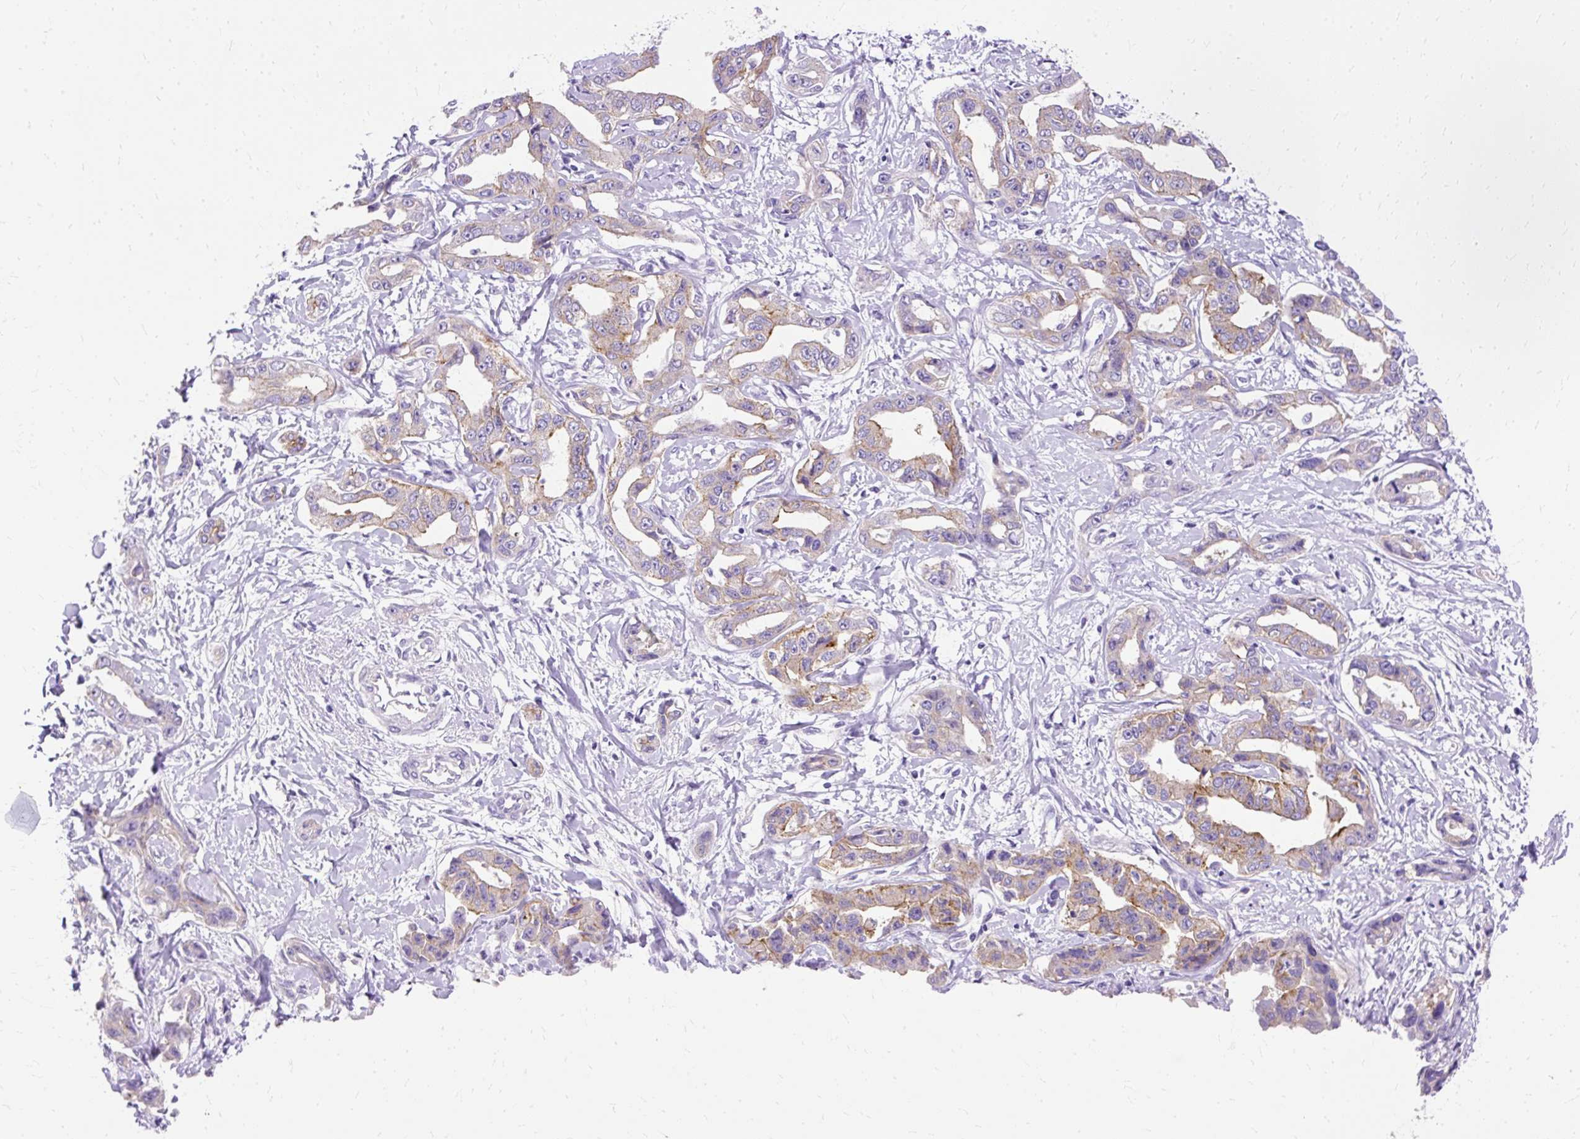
{"staining": {"intensity": "weak", "quantity": "25%-75%", "location": "cytoplasmic/membranous"}, "tissue": "liver cancer", "cell_type": "Tumor cells", "image_type": "cancer", "snomed": [{"axis": "morphology", "description": "Cholangiocarcinoma"}, {"axis": "topography", "description": "Liver"}], "caption": "Immunohistochemistry (DAB (3,3'-diaminobenzidine)) staining of human cholangiocarcinoma (liver) shows weak cytoplasmic/membranous protein positivity in approximately 25%-75% of tumor cells.", "gene": "MYO6", "patient": {"sex": "male", "age": 59}}